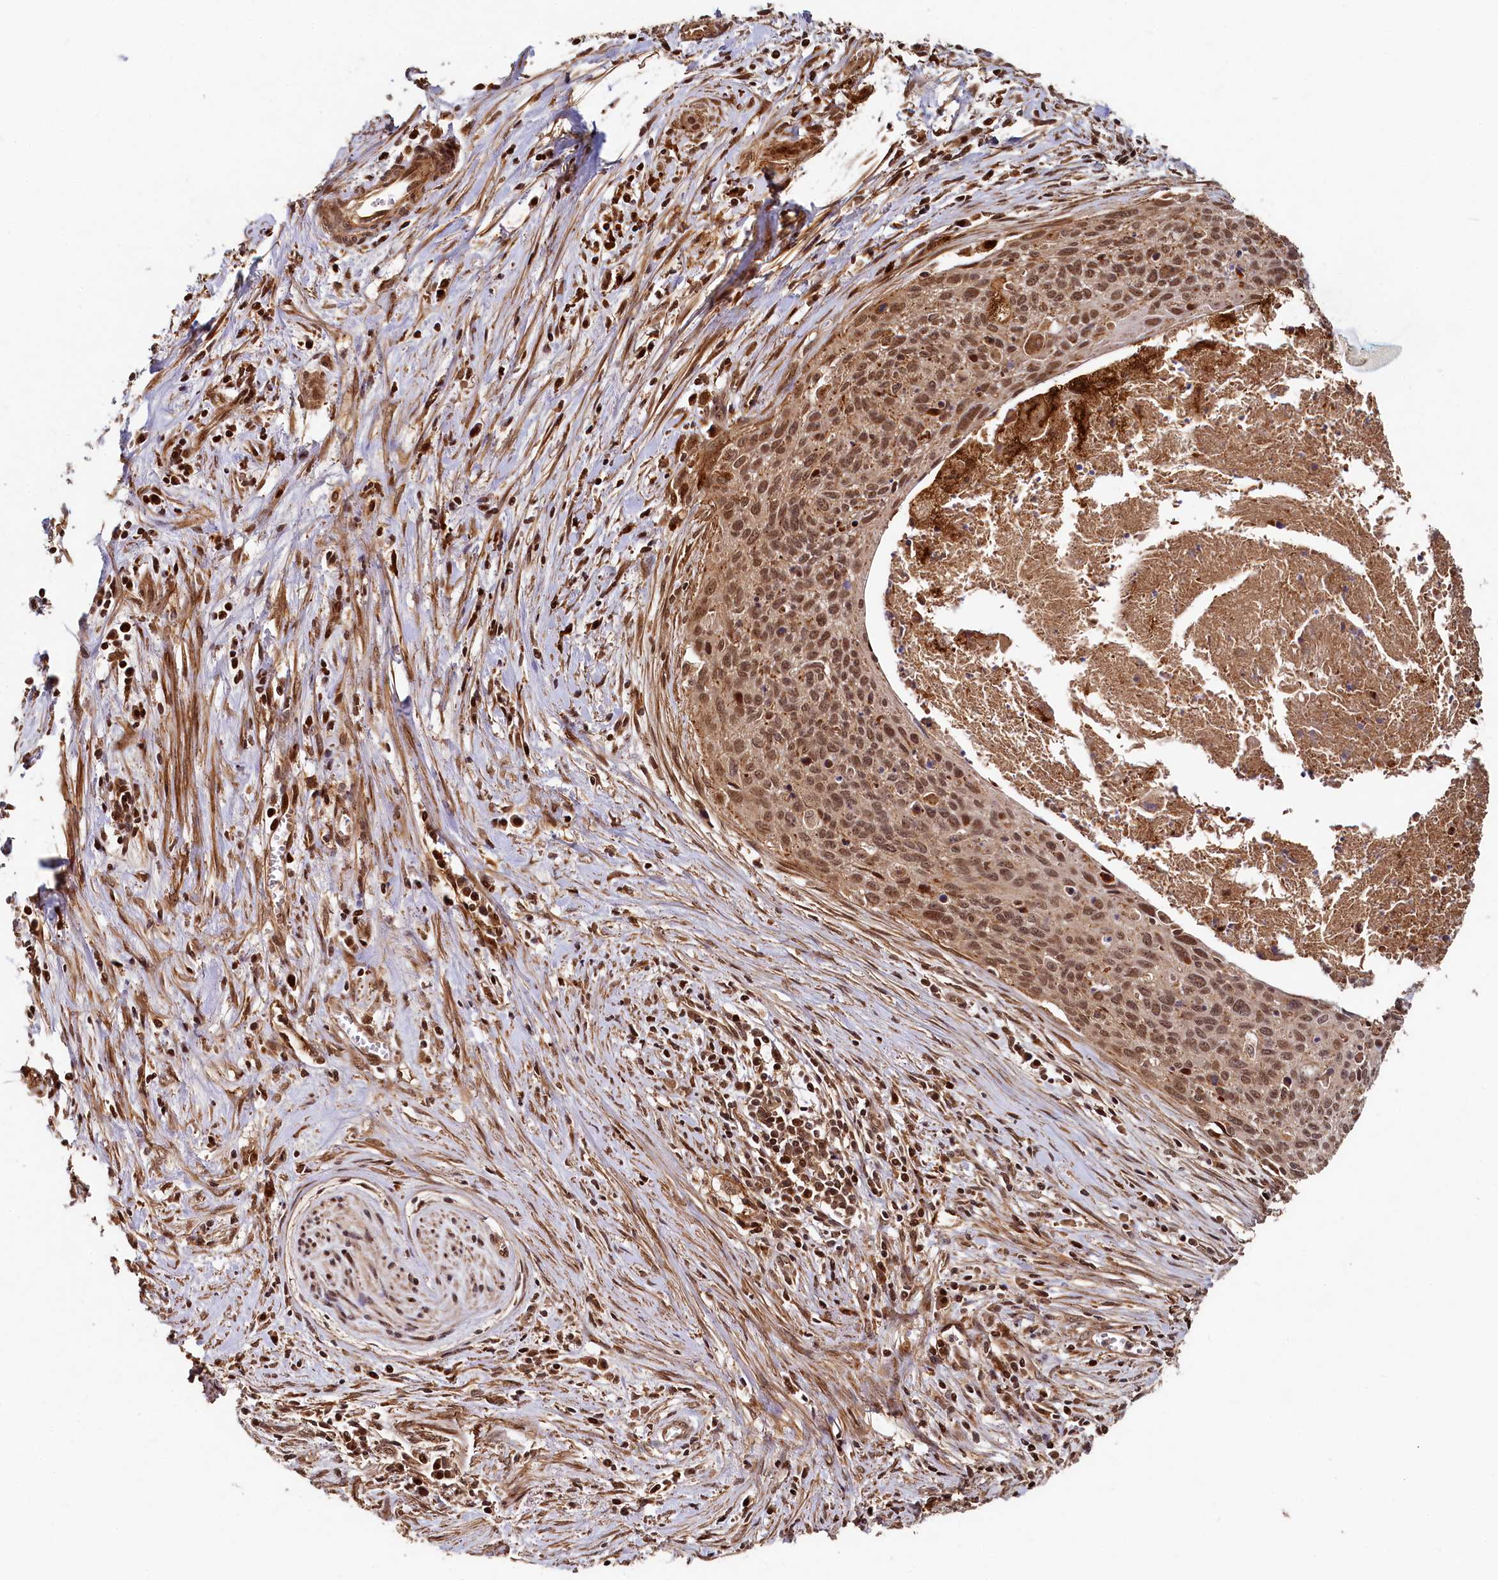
{"staining": {"intensity": "moderate", "quantity": ">75%", "location": "nuclear"}, "tissue": "cervical cancer", "cell_type": "Tumor cells", "image_type": "cancer", "snomed": [{"axis": "morphology", "description": "Squamous cell carcinoma, NOS"}, {"axis": "topography", "description": "Cervix"}], "caption": "A medium amount of moderate nuclear positivity is identified in approximately >75% of tumor cells in cervical squamous cell carcinoma tissue.", "gene": "TRIM23", "patient": {"sex": "female", "age": 55}}